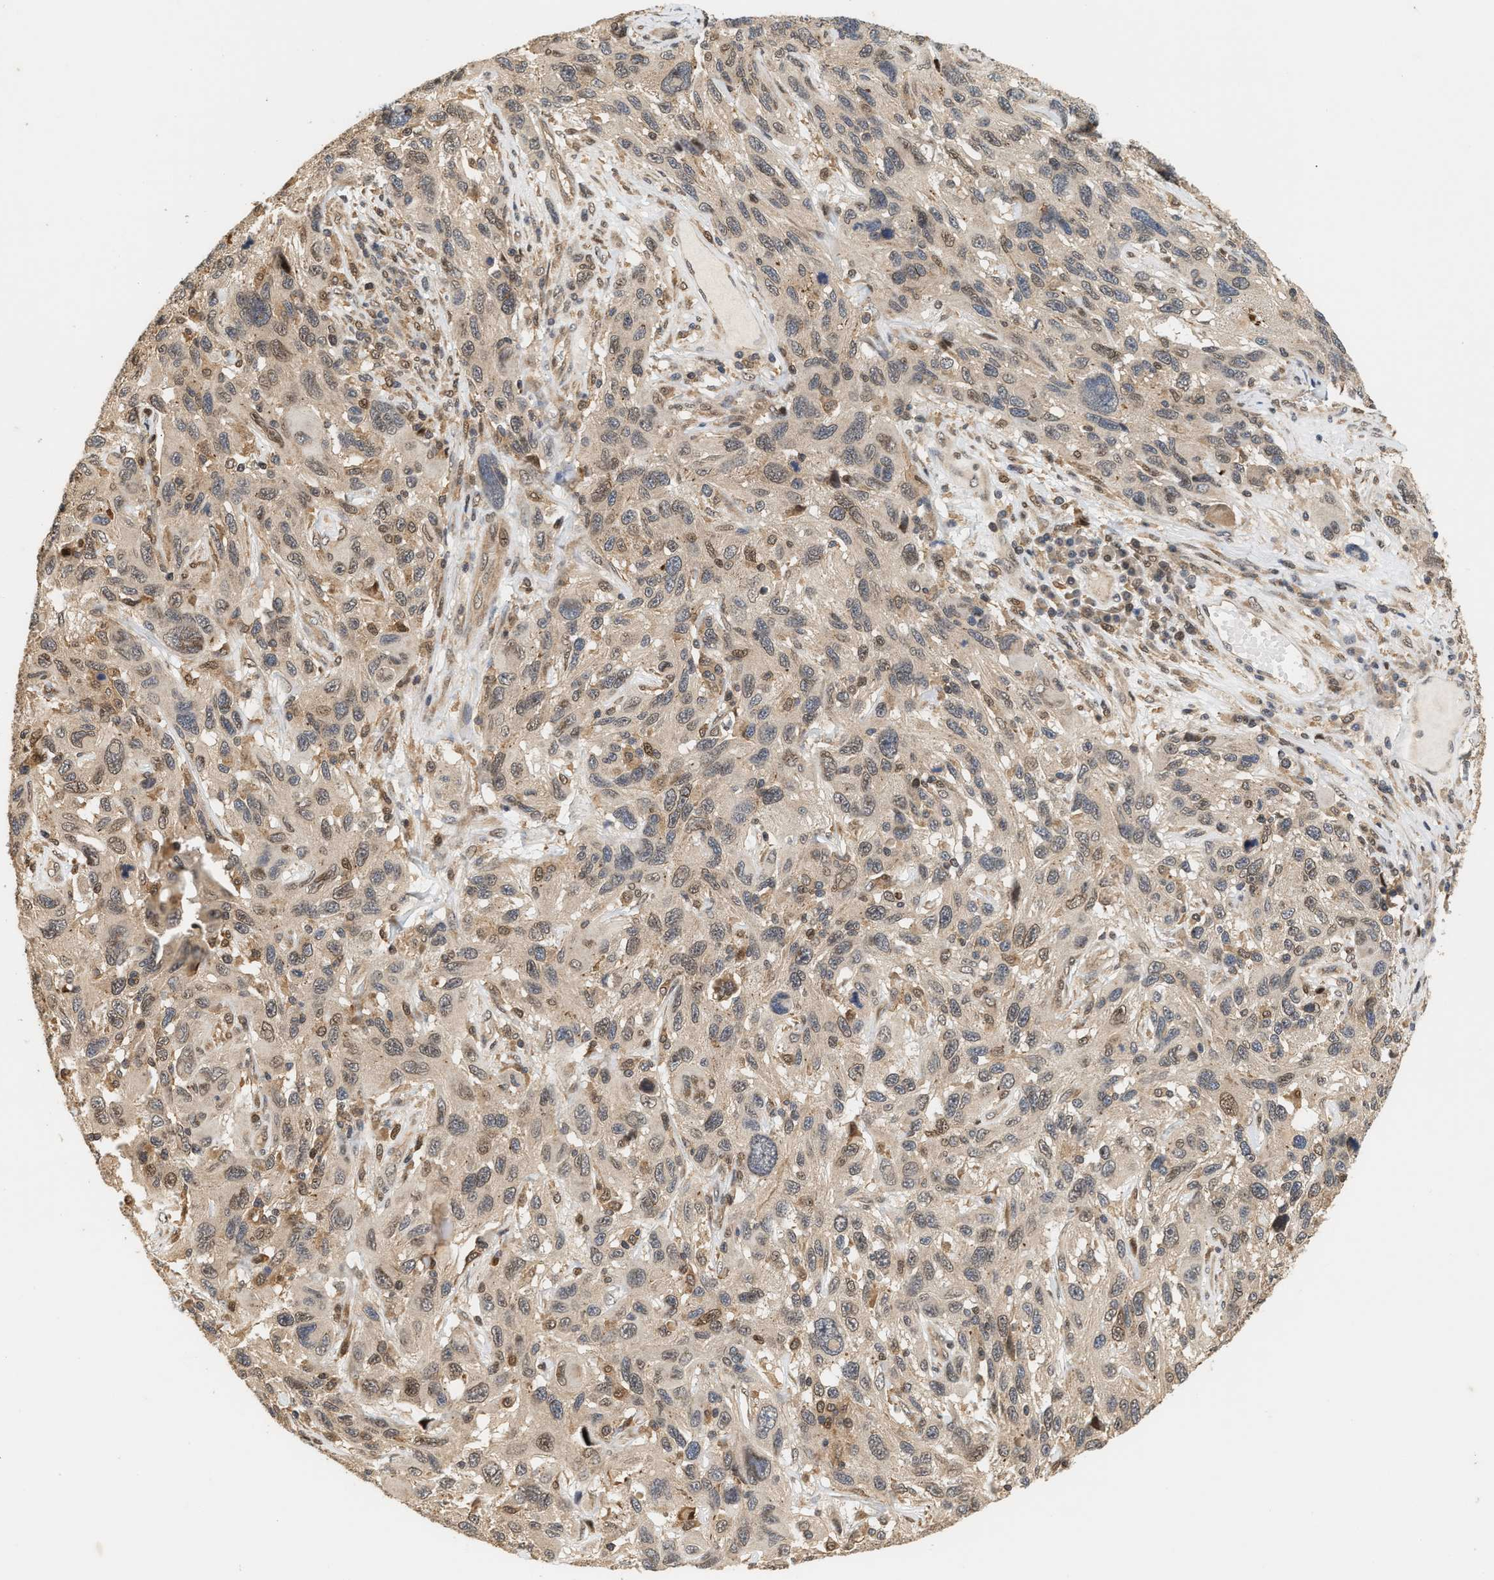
{"staining": {"intensity": "weak", "quantity": "25%-75%", "location": "cytoplasmic/membranous,nuclear"}, "tissue": "melanoma", "cell_type": "Tumor cells", "image_type": "cancer", "snomed": [{"axis": "morphology", "description": "Malignant melanoma, NOS"}, {"axis": "topography", "description": "Skin"}], "caption": "A low amount of weak cytoplasmic/membranous and nuclear expression is seen in about 25%-75% of tumor cells in melanoma tissue.", "gene": "ABHD5", "patient": {"sex": "male", "age": 53}}